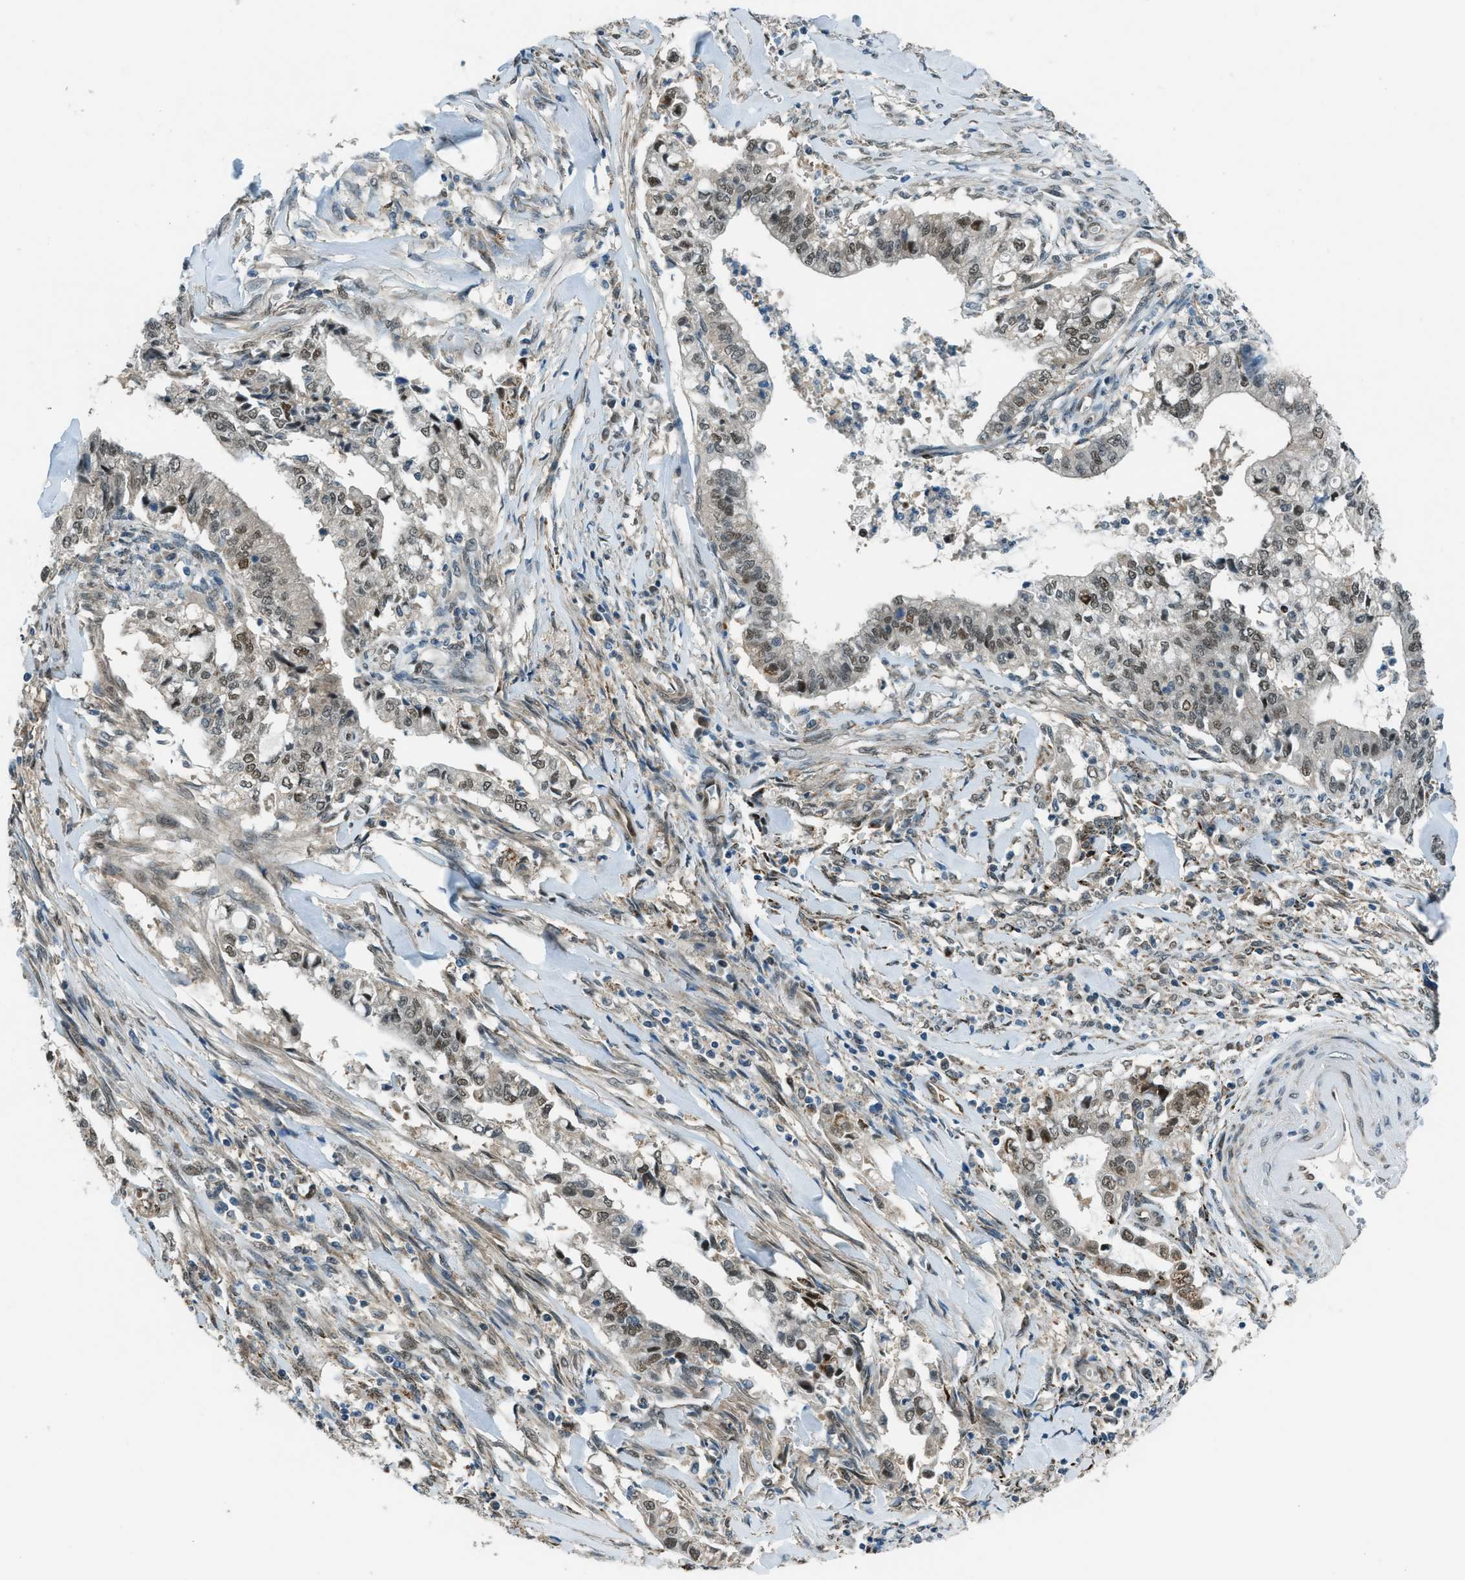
{"staining": {"intensity": "weak", "quantity": ">75%", "location": "nuclear"}, "tissue": "cervical cancer", "cell_type": "Tumor cells", "image_type": "cancer", "snomed": [{"axis": "morphology", "description": "Adenocarcinoma, NOS"}, {"axis": "topography", "description": "Cervix"}], "caption": "Cervical cancer (adenocarcinoma) was stained to show a protein in brown. There is low levels of weak nuclear positivity in about >75% of tumor cells.", "gene": "NPEPL1", "patient": {"sex": "female", "age": 44}}